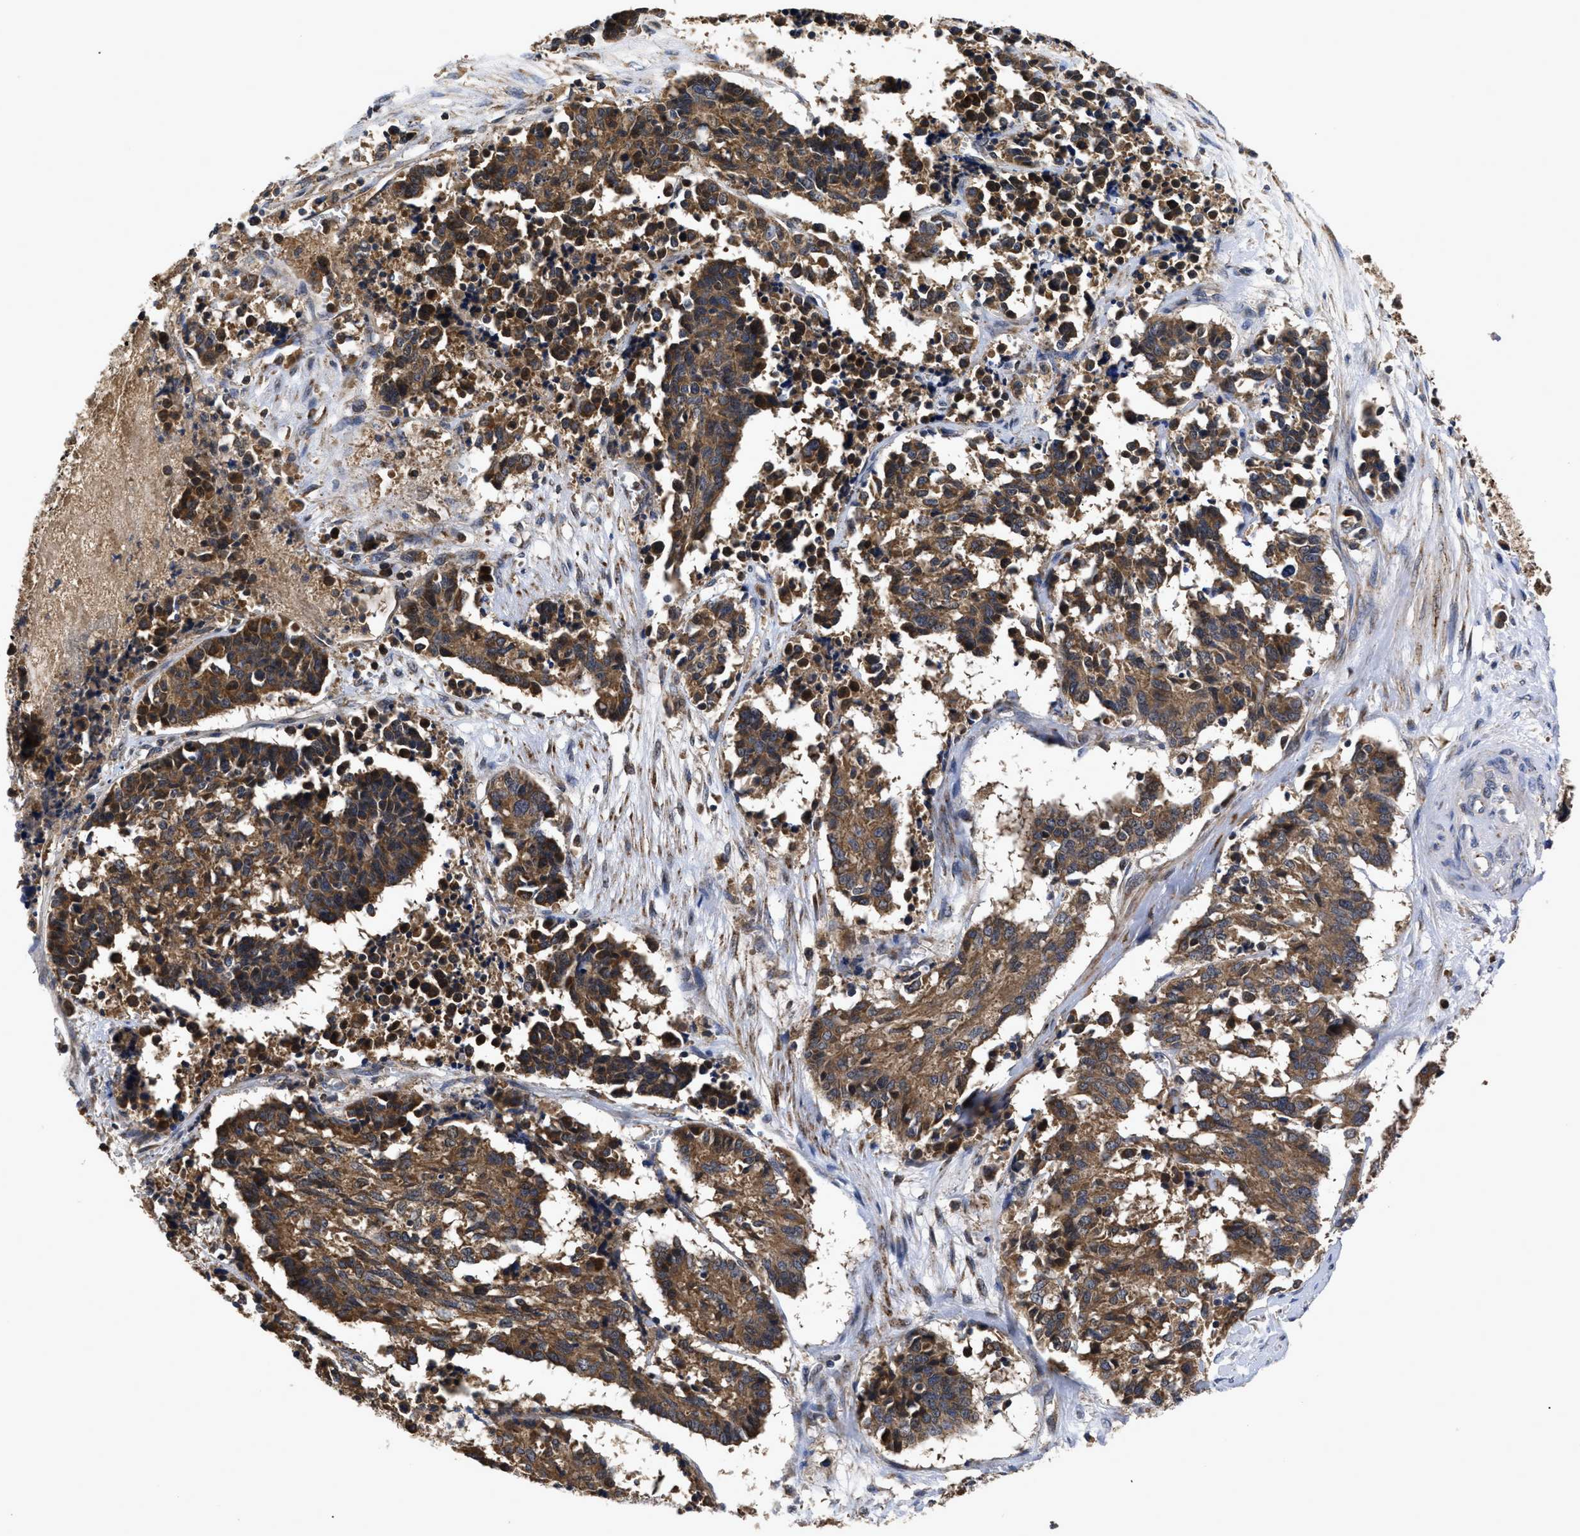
{"staining": {"intensity": "strong", "quantity": ">75%", "location": "cytoplasmic/membranous"}, "tissue": "cervical cancer", "cell_type": "Tumor cells", "image_type": "cancer", "snomed": [{"axis": "morphology", "description": "Squamous cell carcinoma, NOS"}, {"axis": "topography", "description": "Cervix"}], "caption": "A histopathology image showing strong cytoplasmic/membranous expression in approximately >75% of tumor cells in squamous cell carcinoma (cervical), as visualized by brown immunohistochemical staining.", "gene": "LRRC3", "patient": {"sex": "female", "age": 35}}